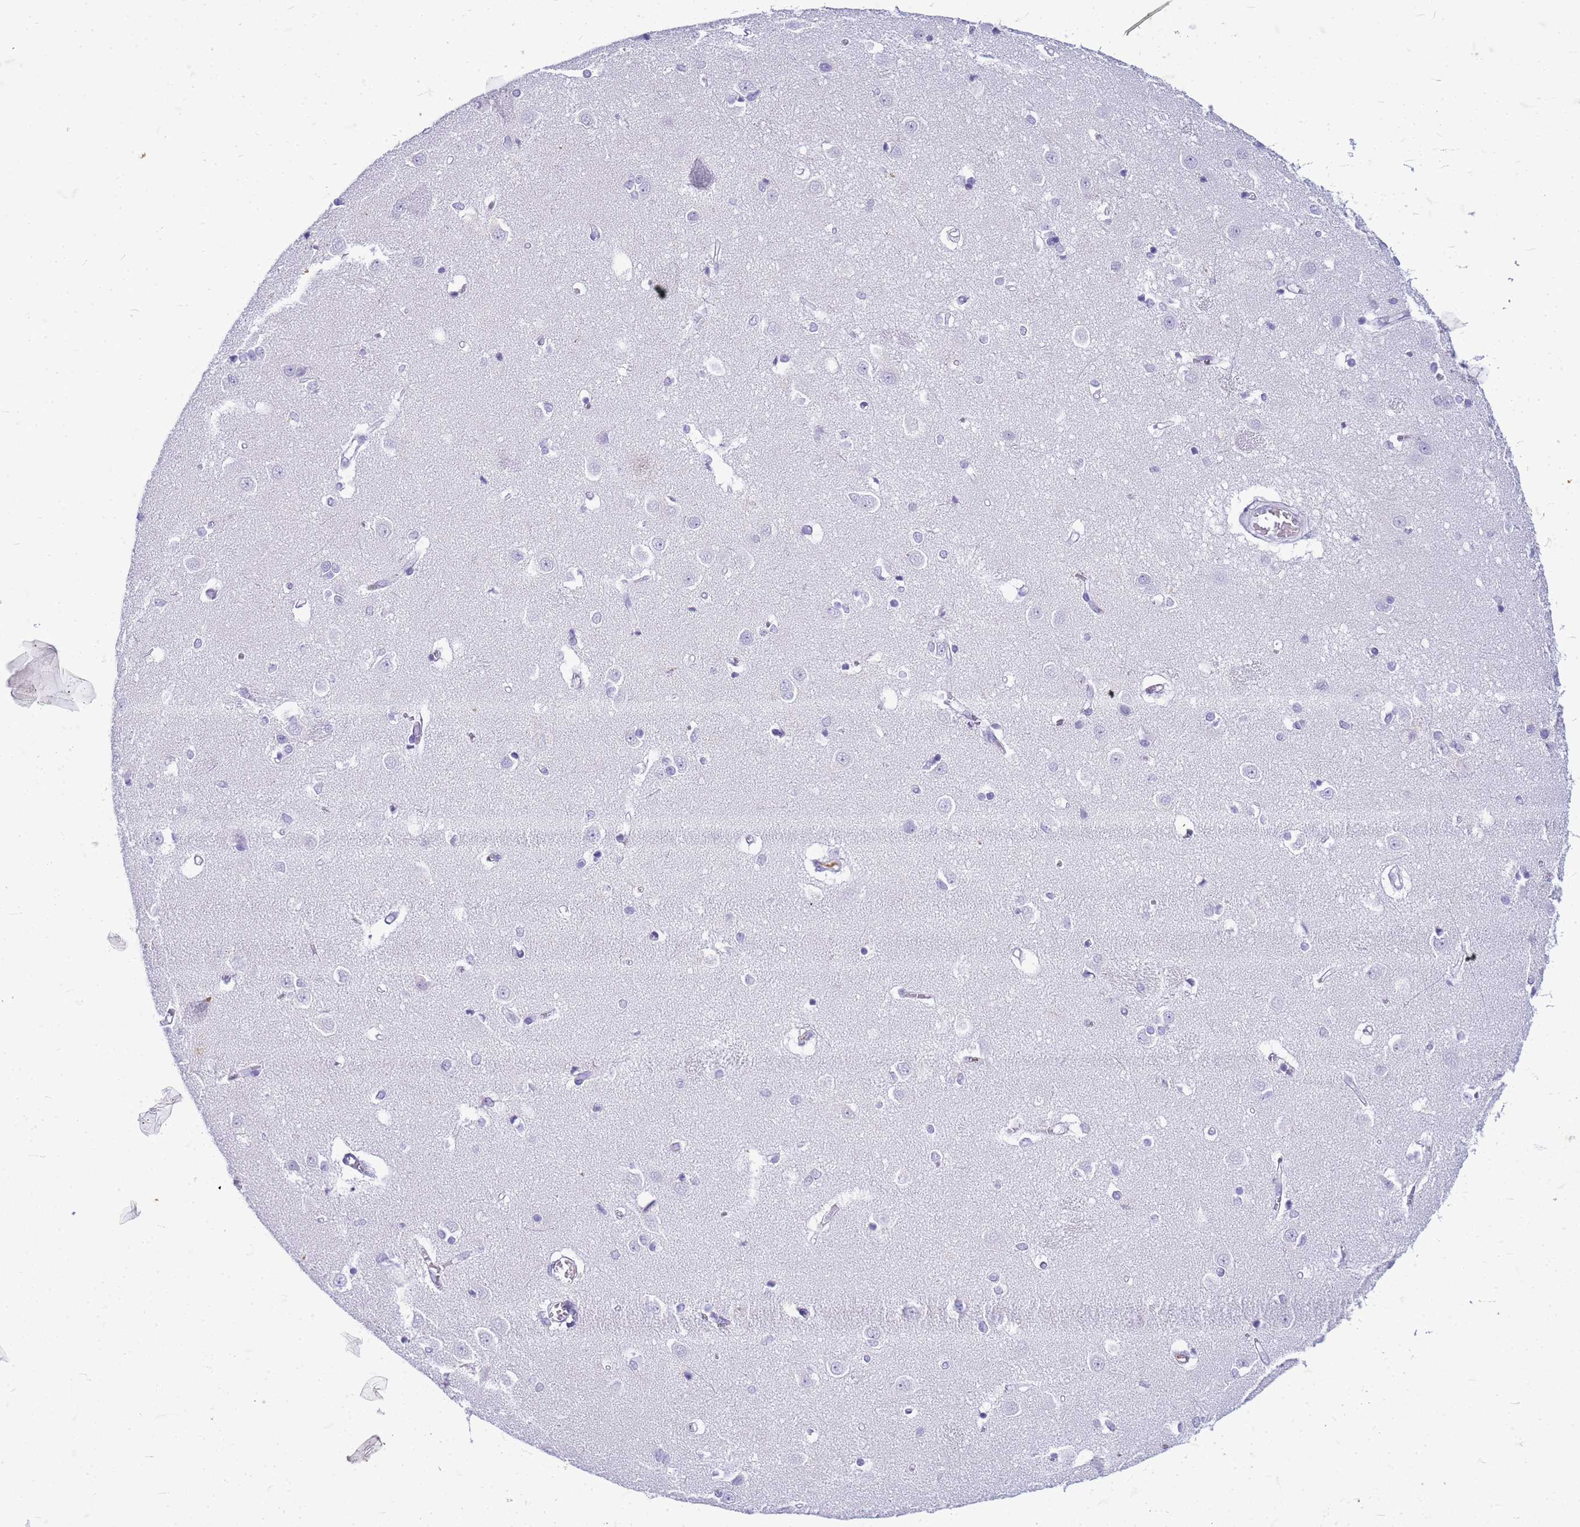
{"staining": {"intensity": "negative", "quantity": "none", "location": "none"}, "tissue": "caudate", "cell_type": "Glial cells", "image_type": "normal", "snomed": [{"axis": "morphology", "description": "Normal tissue, NOS"}, {"axis": "topography", "description": "Lateral ventricle wall"}], "caption": "Immunohistochemical staining of unremarkable caudate reveals no significant positivity in glial cells. Brightfield microscopy of immunohistochemistry stained with DAB (3,3'-diaminobenzidine) (brown) and hematoxylin (blue), captured at high magnification.", "gene": "CFAP100", "patient": {"sex": "male", "age": 37}}